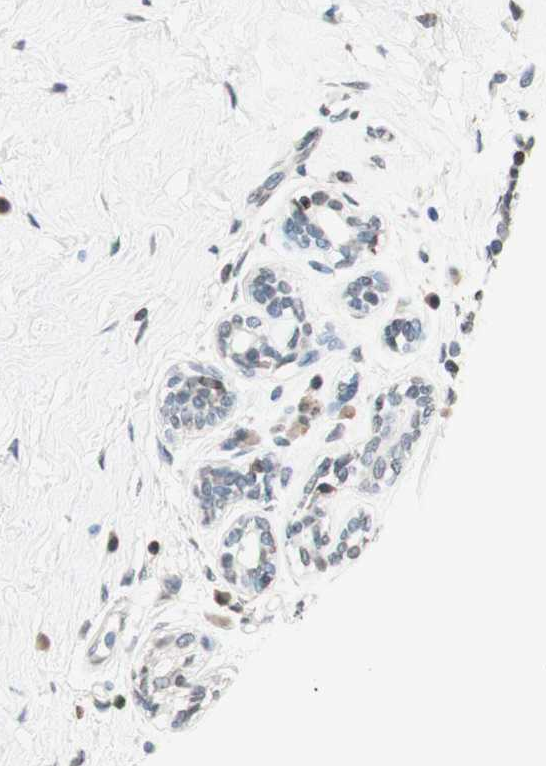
{"staining": {"intensity": "negative", "quantity": "none", "location": "none"}, "tissue": "breast cancer", "cell_type": "Tumor cells", "image_type": "cancer", "snomed": [{"axis": "morphology", "description": "Normal tissue, NOS"}, {"axis": "morphology", "description": "Duct carcinoma"}, {"axis": "topography", "description": "Breast"}], "caption": "Immunohistochemistry (IHC) photomicrograph of human breast cancer stained for a protein (brown), which demonstrates no expression in tumor cells.", "gene": "WIPF1", "patient": {"sex": "female", "age": 39}}